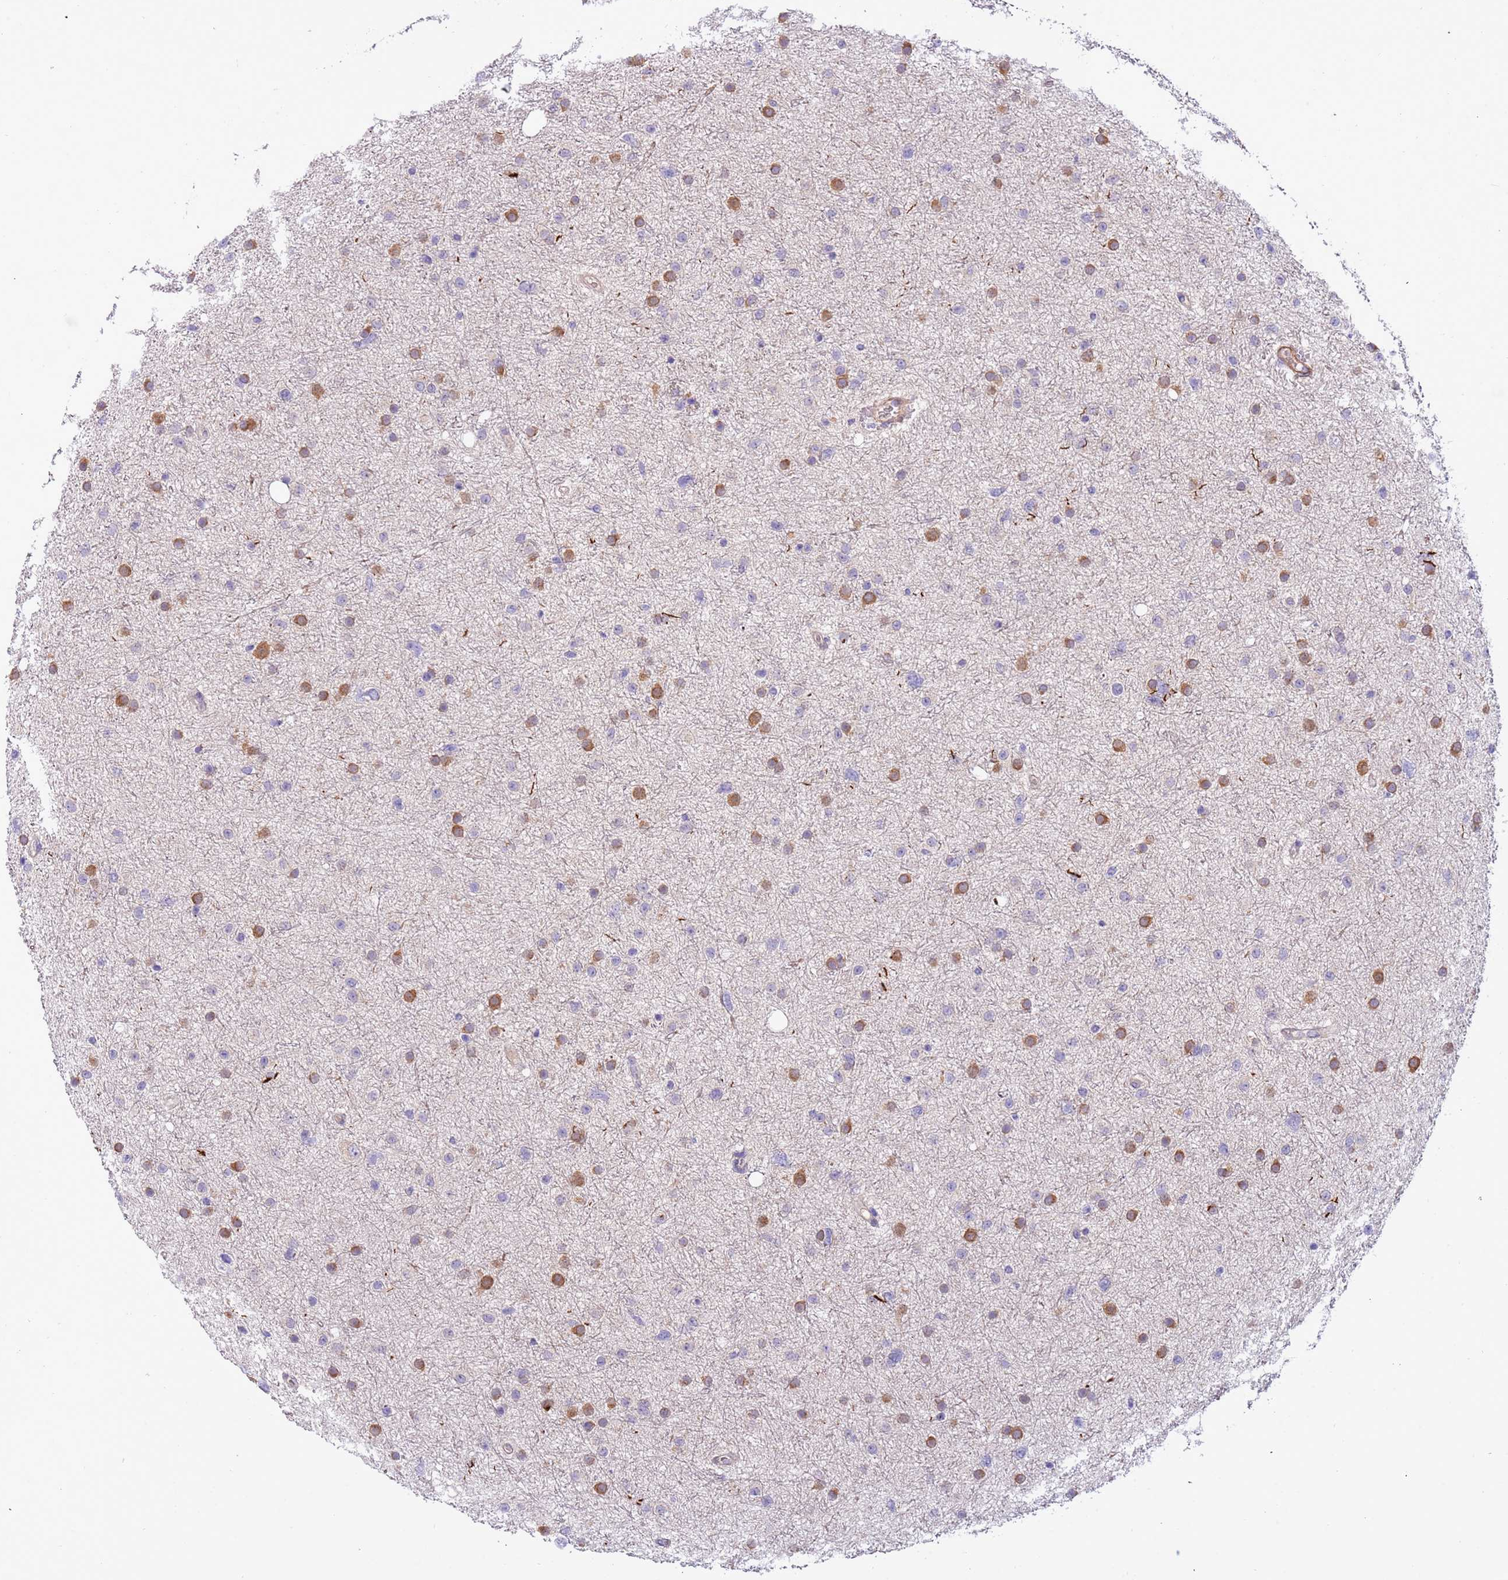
{"staining": {"intensity": "moderate", "quantity": "25%-75%", "location": "cytoplasmic/membranous"}, "tissue": "glioma", "cell_type": "Tumor cells", "image_type": "cancer", "snomed": [{"axis": "morphology", "description": "Glioma, malignant, Low grade"}, {"axis": "topography", "description": "Cerebral cortex"}], "caption": "IHC (DAB) staining of human glioma reveals moderate cytoplasmic/membranous protein staining in approximately 25%-75% of tumor cells. The staining was performed using DAB, with brown indicating positive protein expression. Nuclei are stained blue with hematoxylin.", "gene": "PLEKHH1", "patient": {"sex": "female", "age": 39}}